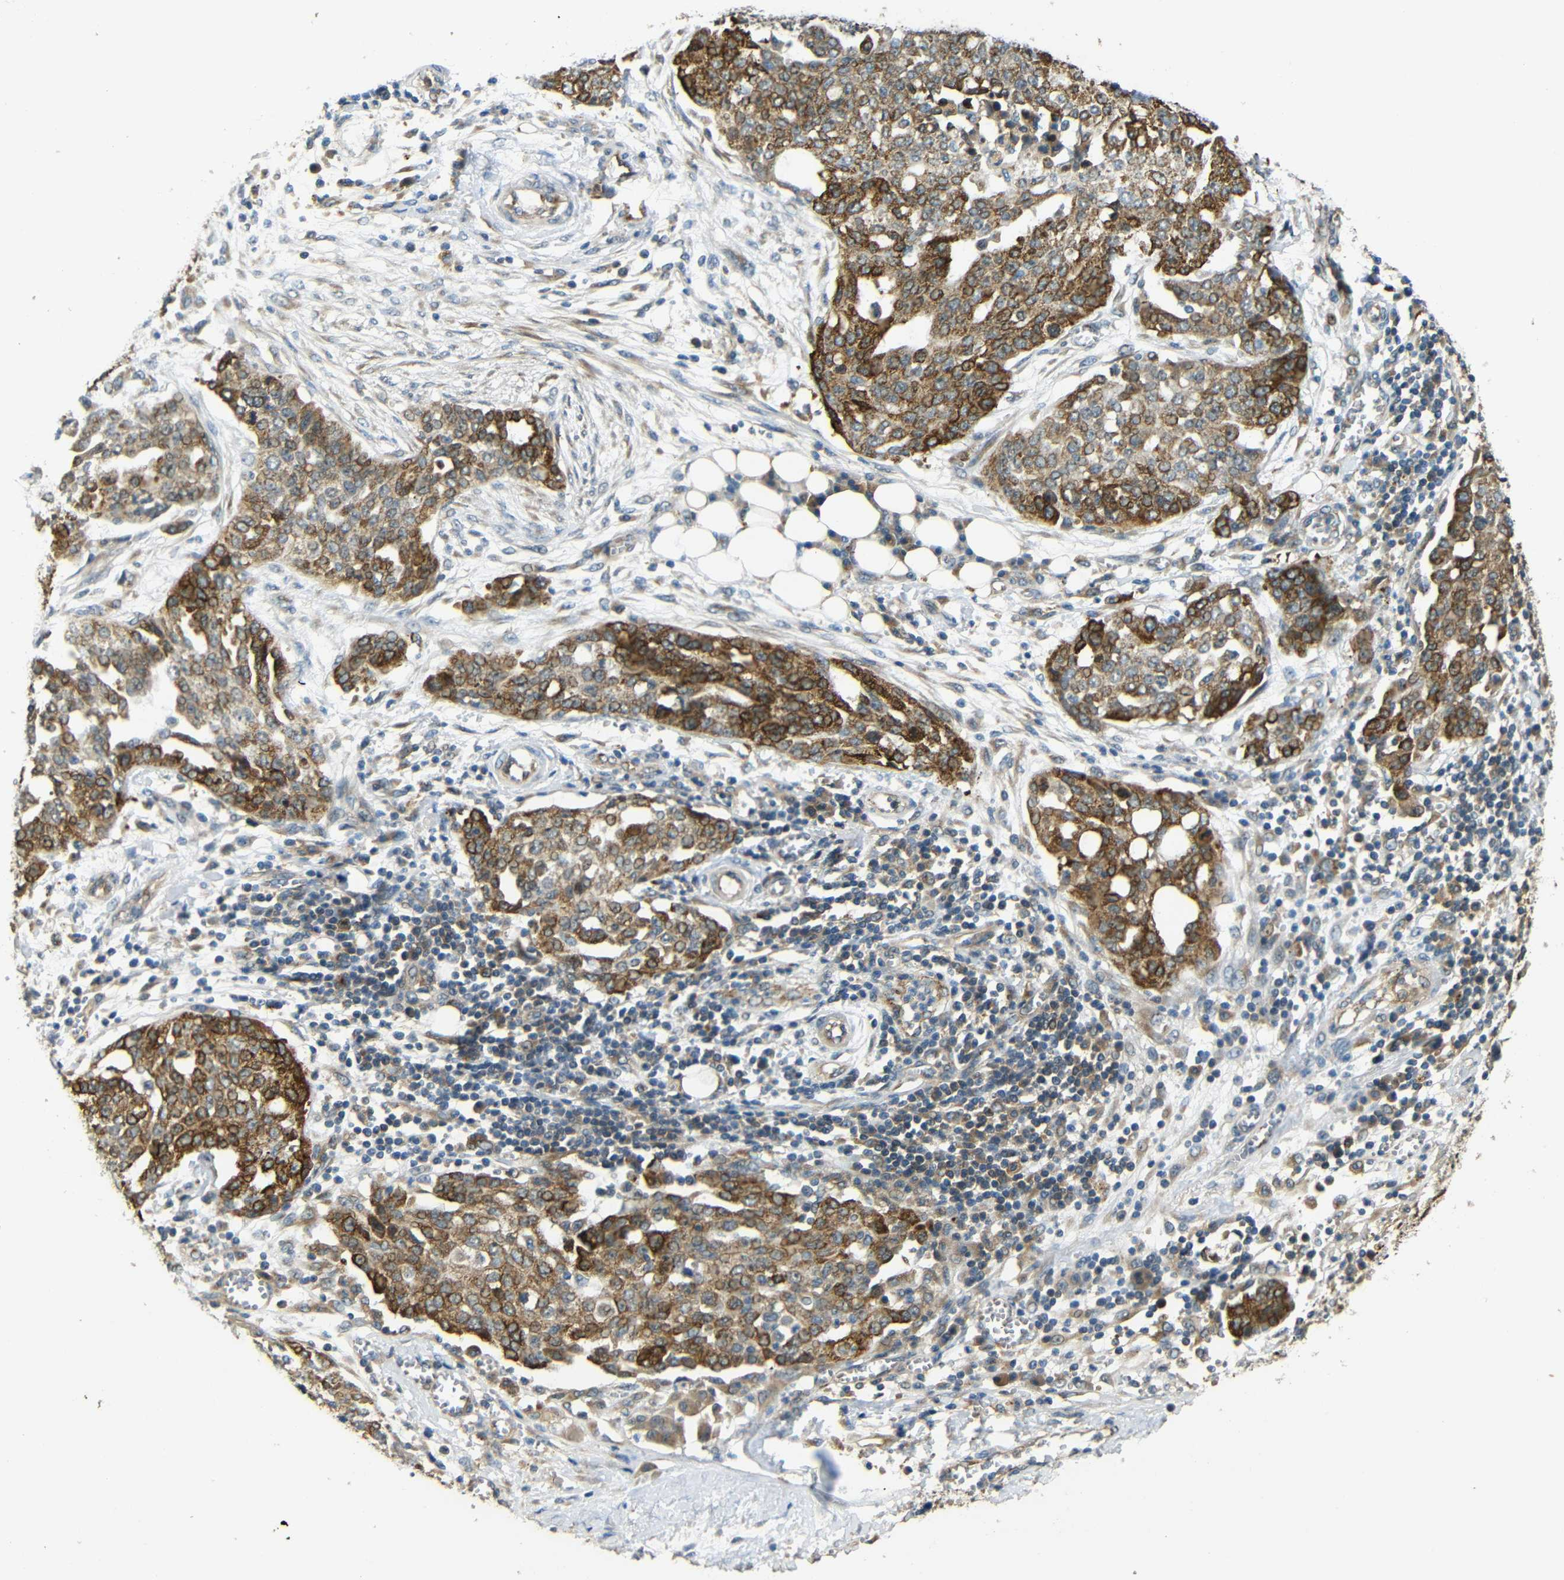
{"staining": {"intensity": "strong", "quantity": ">75%", "location": "cytoplasmic/membranous"}, "tissue": "ovarian cancer", "cell_type": "Tumor cells", "image_type": "cancer", "snomed": [{"axis": "morphology", "description": "Cystadenocarcinoma, serous, NOS"}, {"axis": "topography", "description": "Soft tissue"}, {"axis": "topography", "description": "Ovary"}], "caption": "Brown immunohistochemical staining in human ovarian cancer (serous cystadenocarcinoma) demonstrates strong cytoplasmic/membranous expression in about >75% of tumor cells.", "gene": "ATP7A", "patient": {"sex": "female", "age": 57}}